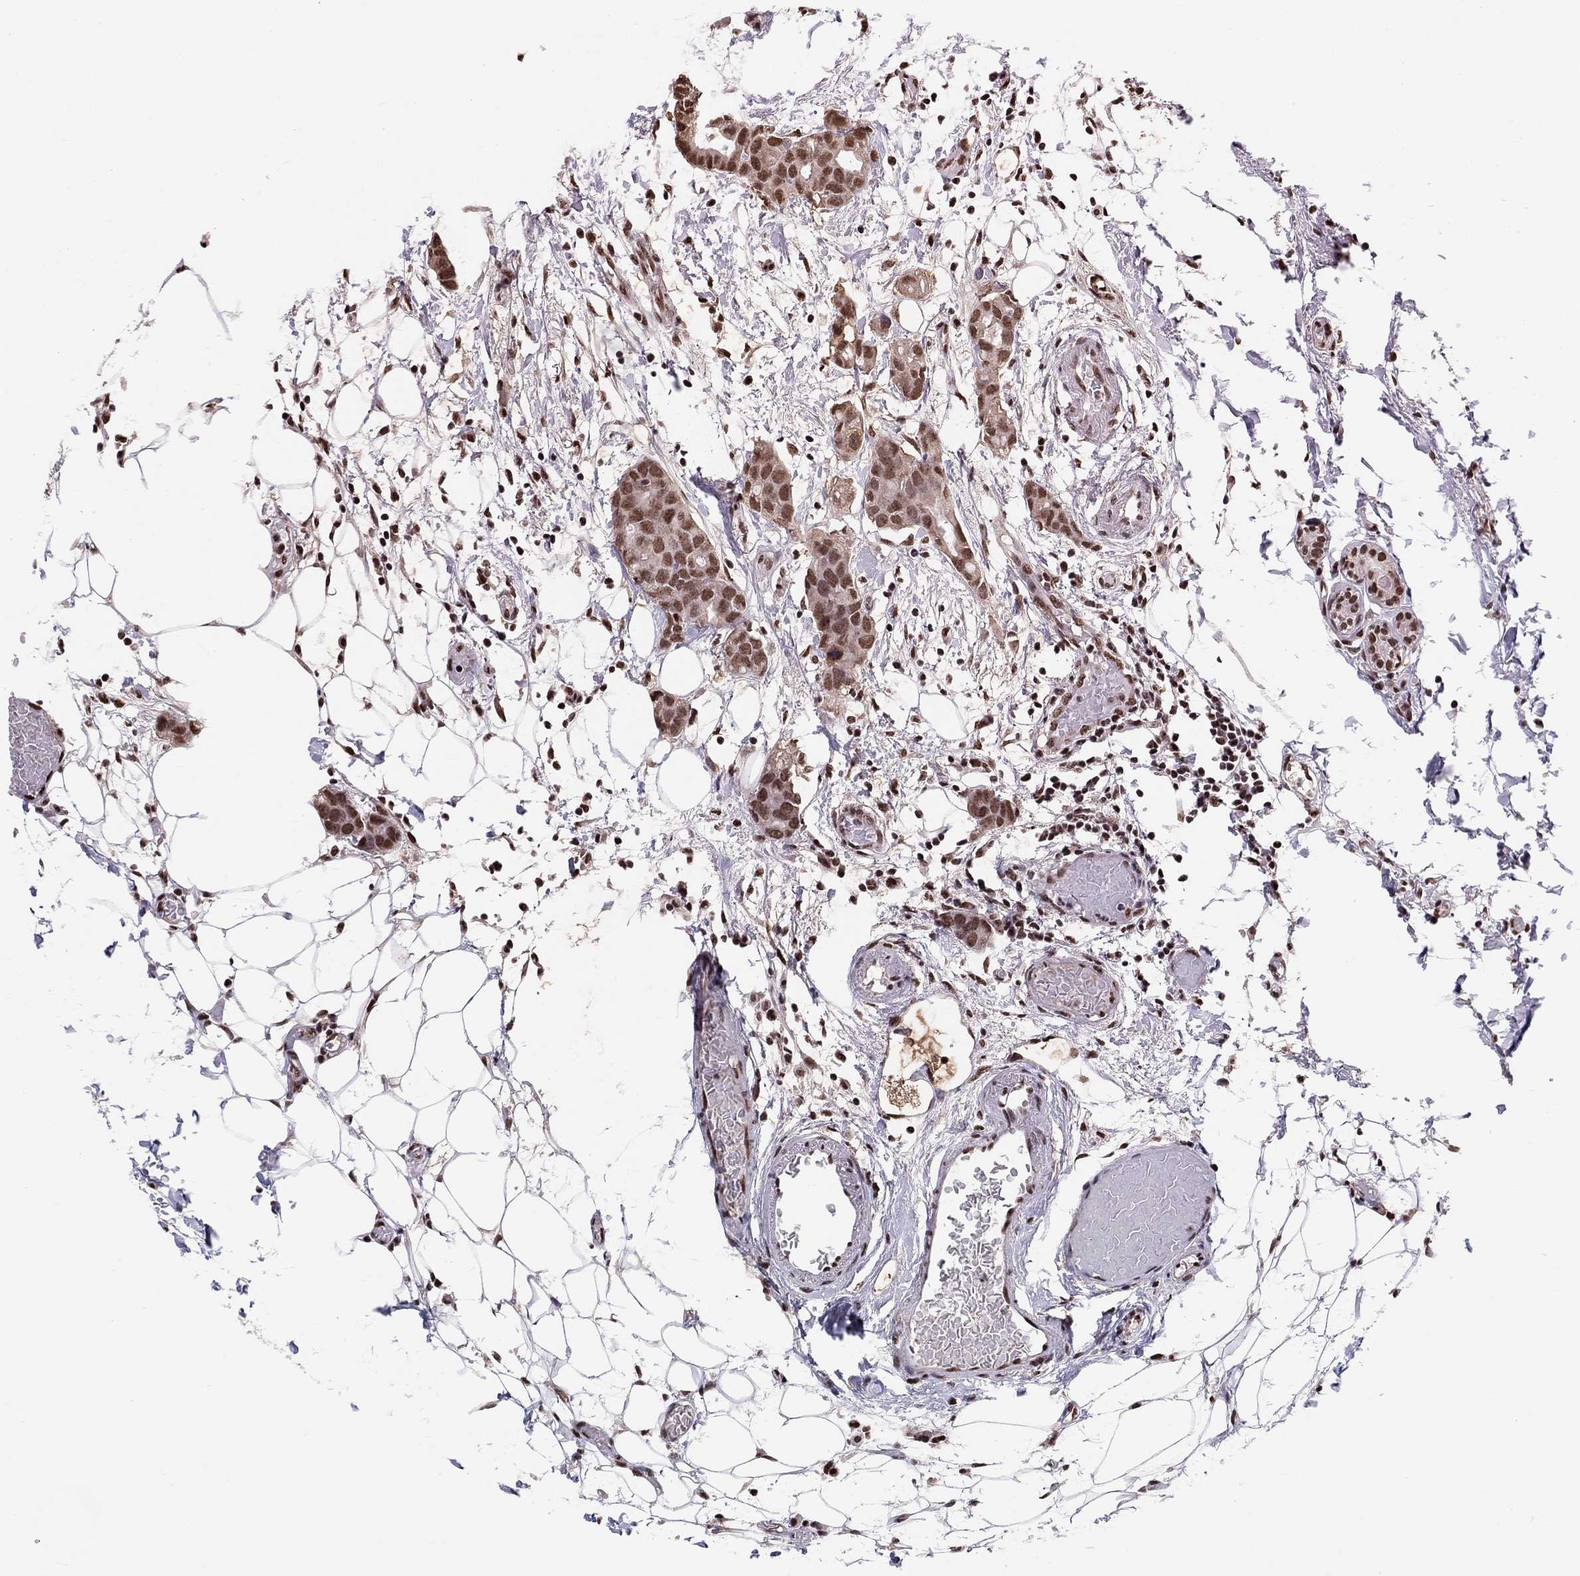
{"staining": {"intensity": "moderate", "quantity": ">75%", "location": "nuclear"}, "tissue": "breast cancer", "cell_type": "Tumor cells", "image_type": "cancer", "snomed": [{"axis": "morphology", "description": "Duct carcinoma"}, {"axis": "topography", "description": "Breast"}], "caption": "IHC (DAB) staining of human breast cancer (invasive ductal carcinoma) demonstrates moderate nuclear protein positivity in about >75% of tumor cells. The staining was performed using DAB (3,3'-diaminobenzidine), with brown indicating positive protein expression. Nuclei are stained blue with hematoxylin.", "gene": "USP39", "patient": {"sex": "female", "age": 83}}